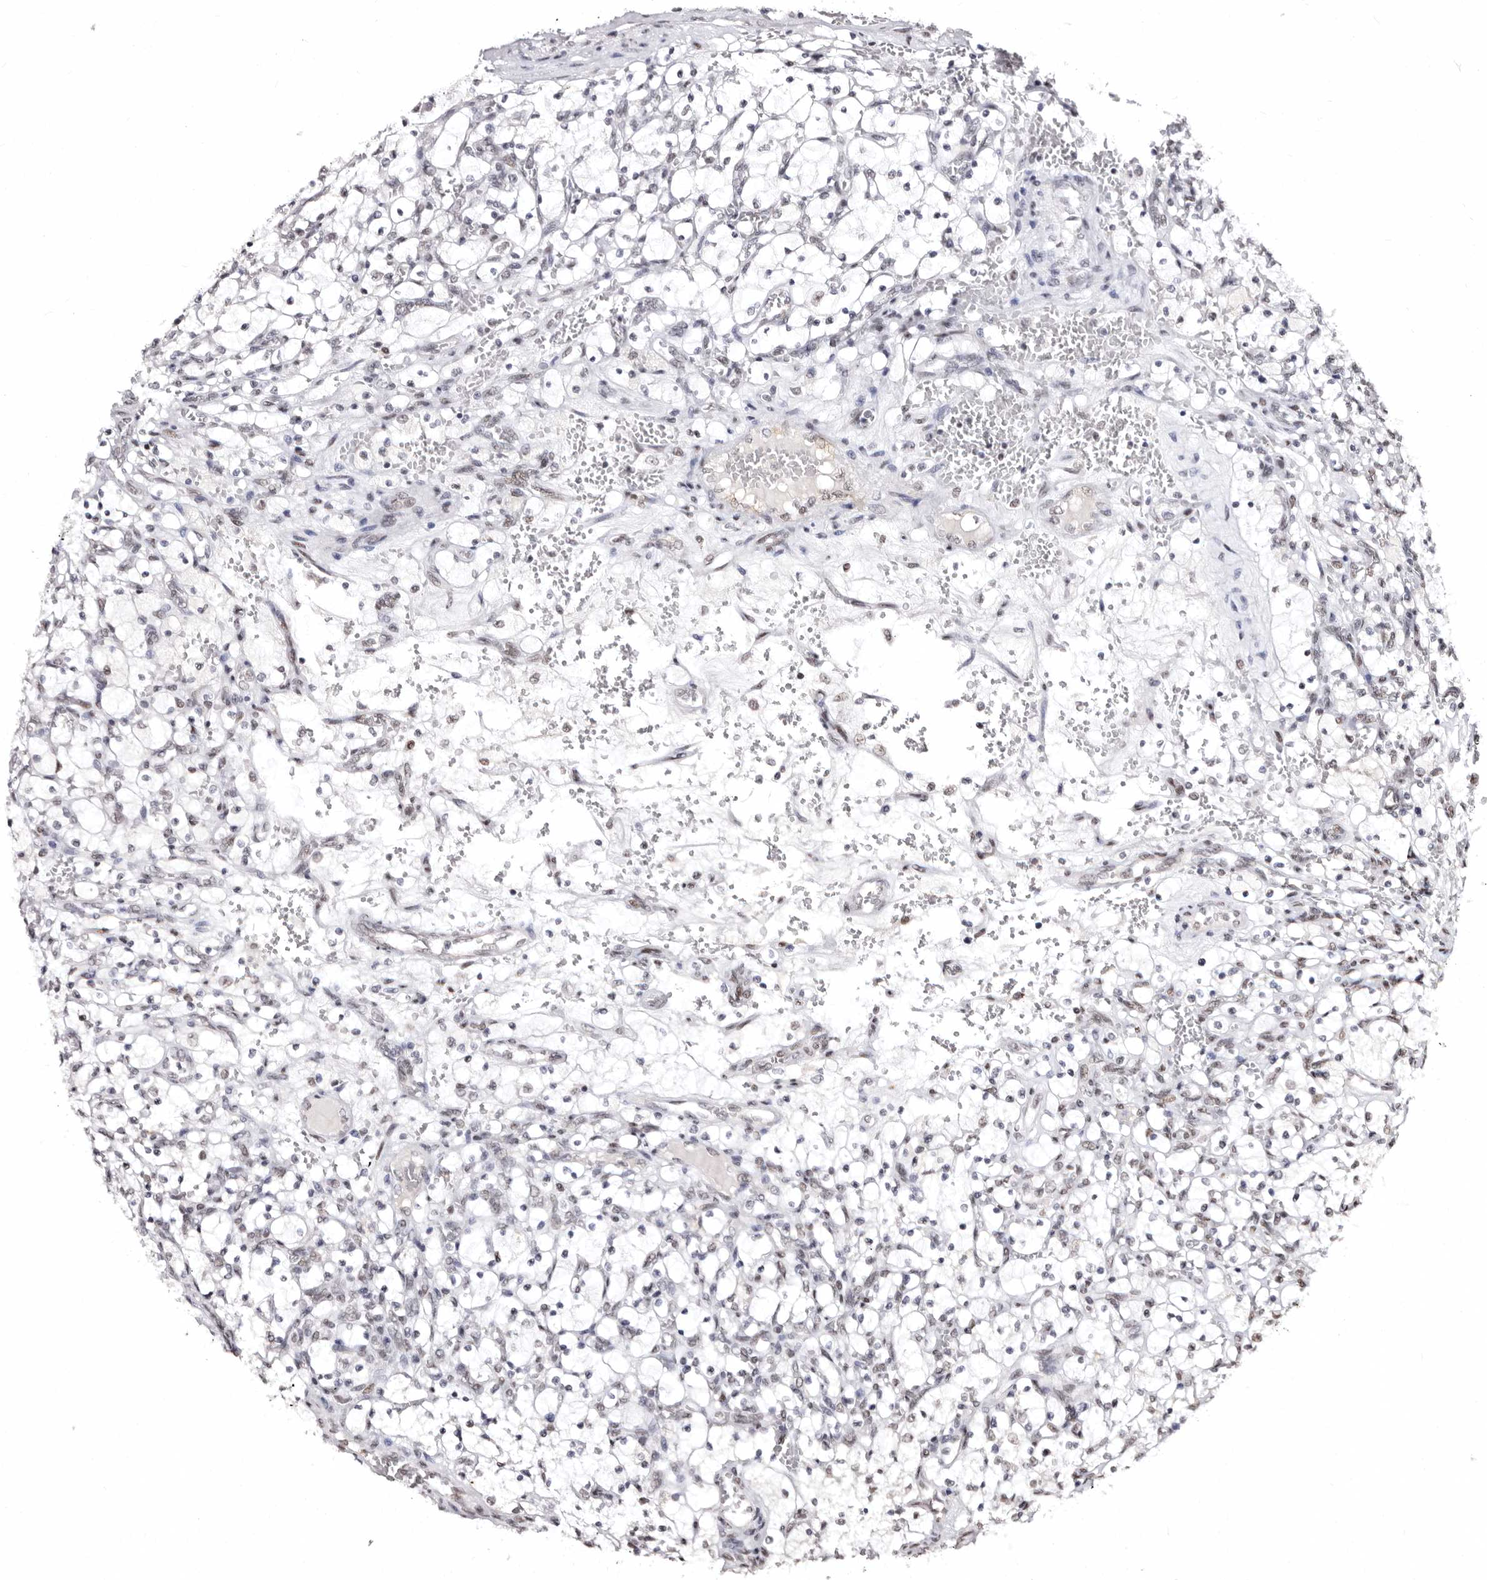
{"staining": {"intensity": "weak", "quantity": "<25%", "location": "nuclear"}, "tissue": "renal cancer", "cell_type": "Tumor cells", "image_type": "cancer", "snomed": [{"axis": "morphology", "description": "Adenocarcinoma, NOS"}, {"axis": "topography", "description": "Kidney"}], "caption": "Immunohistochemistry histopathology image of human renal cancer stained for a protein (brown), which reveals no positivity in tumor cells.", "gene": "ANAPC11", "patient": {"sex": "female", "age": 69}}